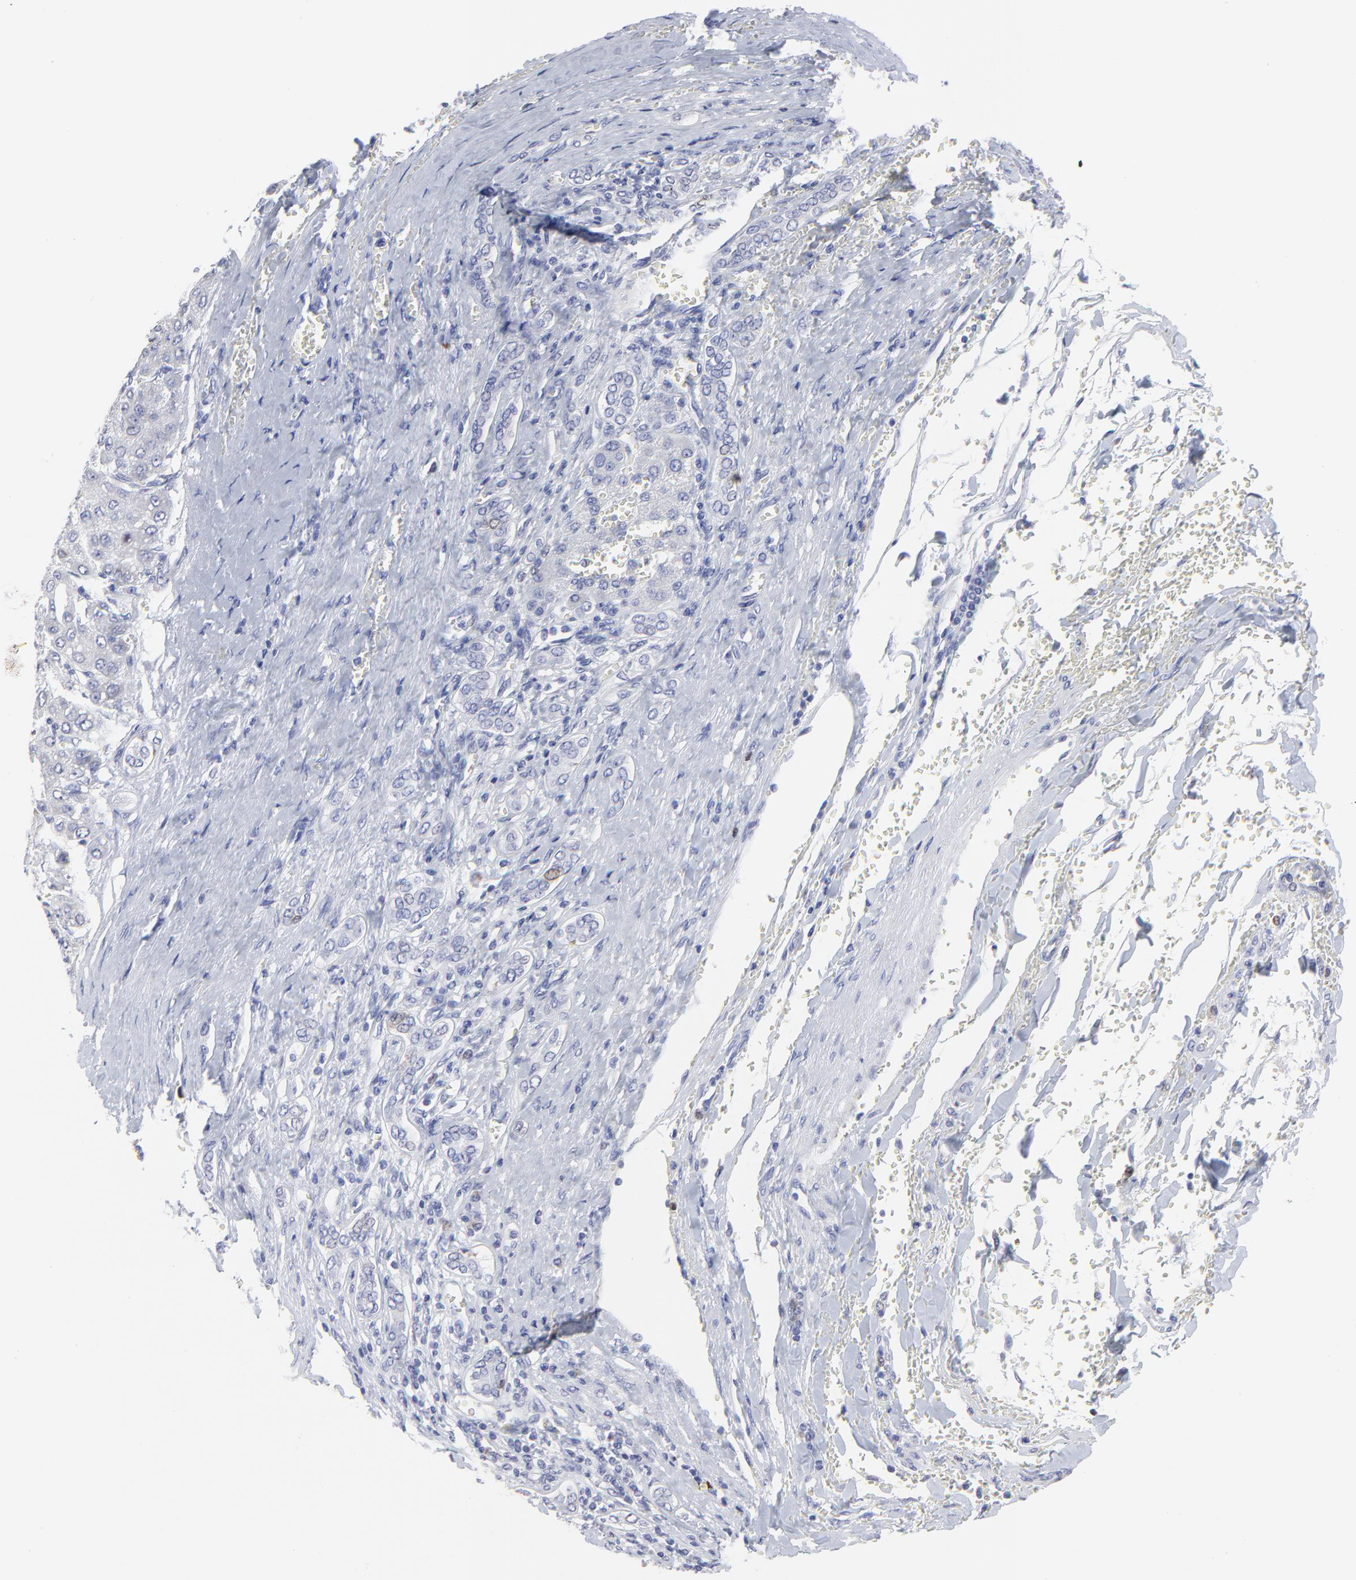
{"staining": {"intensity": "negative", "quantity": "none", "location": "none"}, "tissue": "liver cancer", "cell_type": "Tumor cells", "image_type": "cancer", "snomed": [{"axis": "morphology", "description": "Carcinoma, Hepatocellular, NOS"}, {"axis": "topography", "description": "Liver"}], "caption": "IHC photomicrograph of liver cancer stained for a protein (brown), which demonstrates no staining in tumor cells. The staining was performed using DAB to visualize the protein expression in brown, while the nuclei were stained in blue with hematoxylin (Magnification: 20x).", "gene": "NCAPH", "patient": {"sex": "male", "age": 69}}